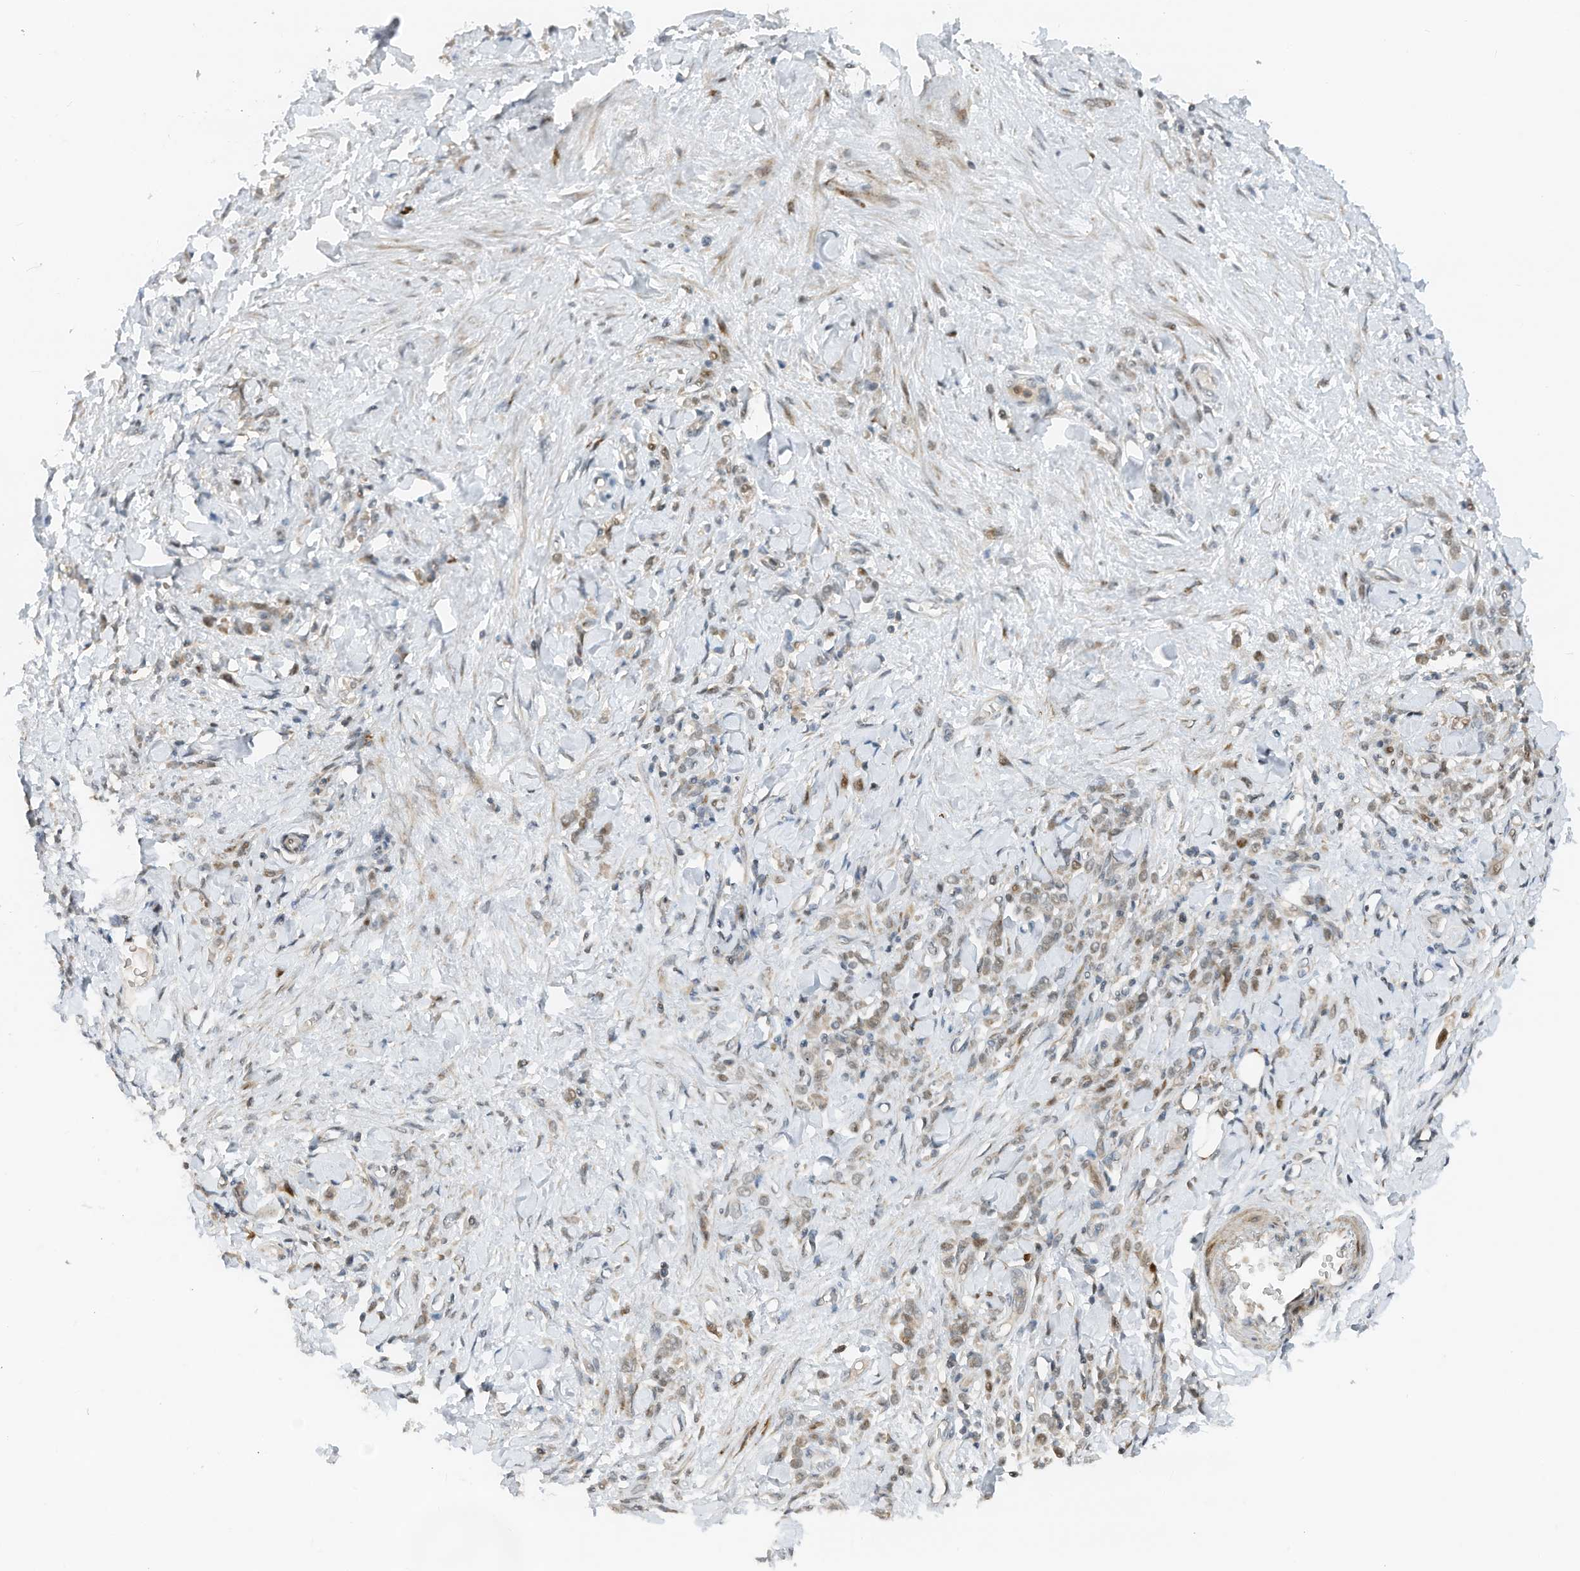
{"staining": {"intensity": "moderate", "quantity": ">75%", "location": "nuclear"}, "tissue": "stomach cancer", "cell_type": "Tumor cells", "image_type": "cancer", "snomed": [{"axis": "morphology", "description": "Normal tissue, NOS"}, {"axis": "morphology", "description": "Adenocarcinoma, NOS"}, {"axis": "topography", "description": "Stomach"}], "caption": "A medium amount of moderate nuclear positivity is seen in about >75% of tumor cells in stomach adenocarcinoma tissue.", "gene": "RMND1", "patient": {"sex": "male", "age": 82}}